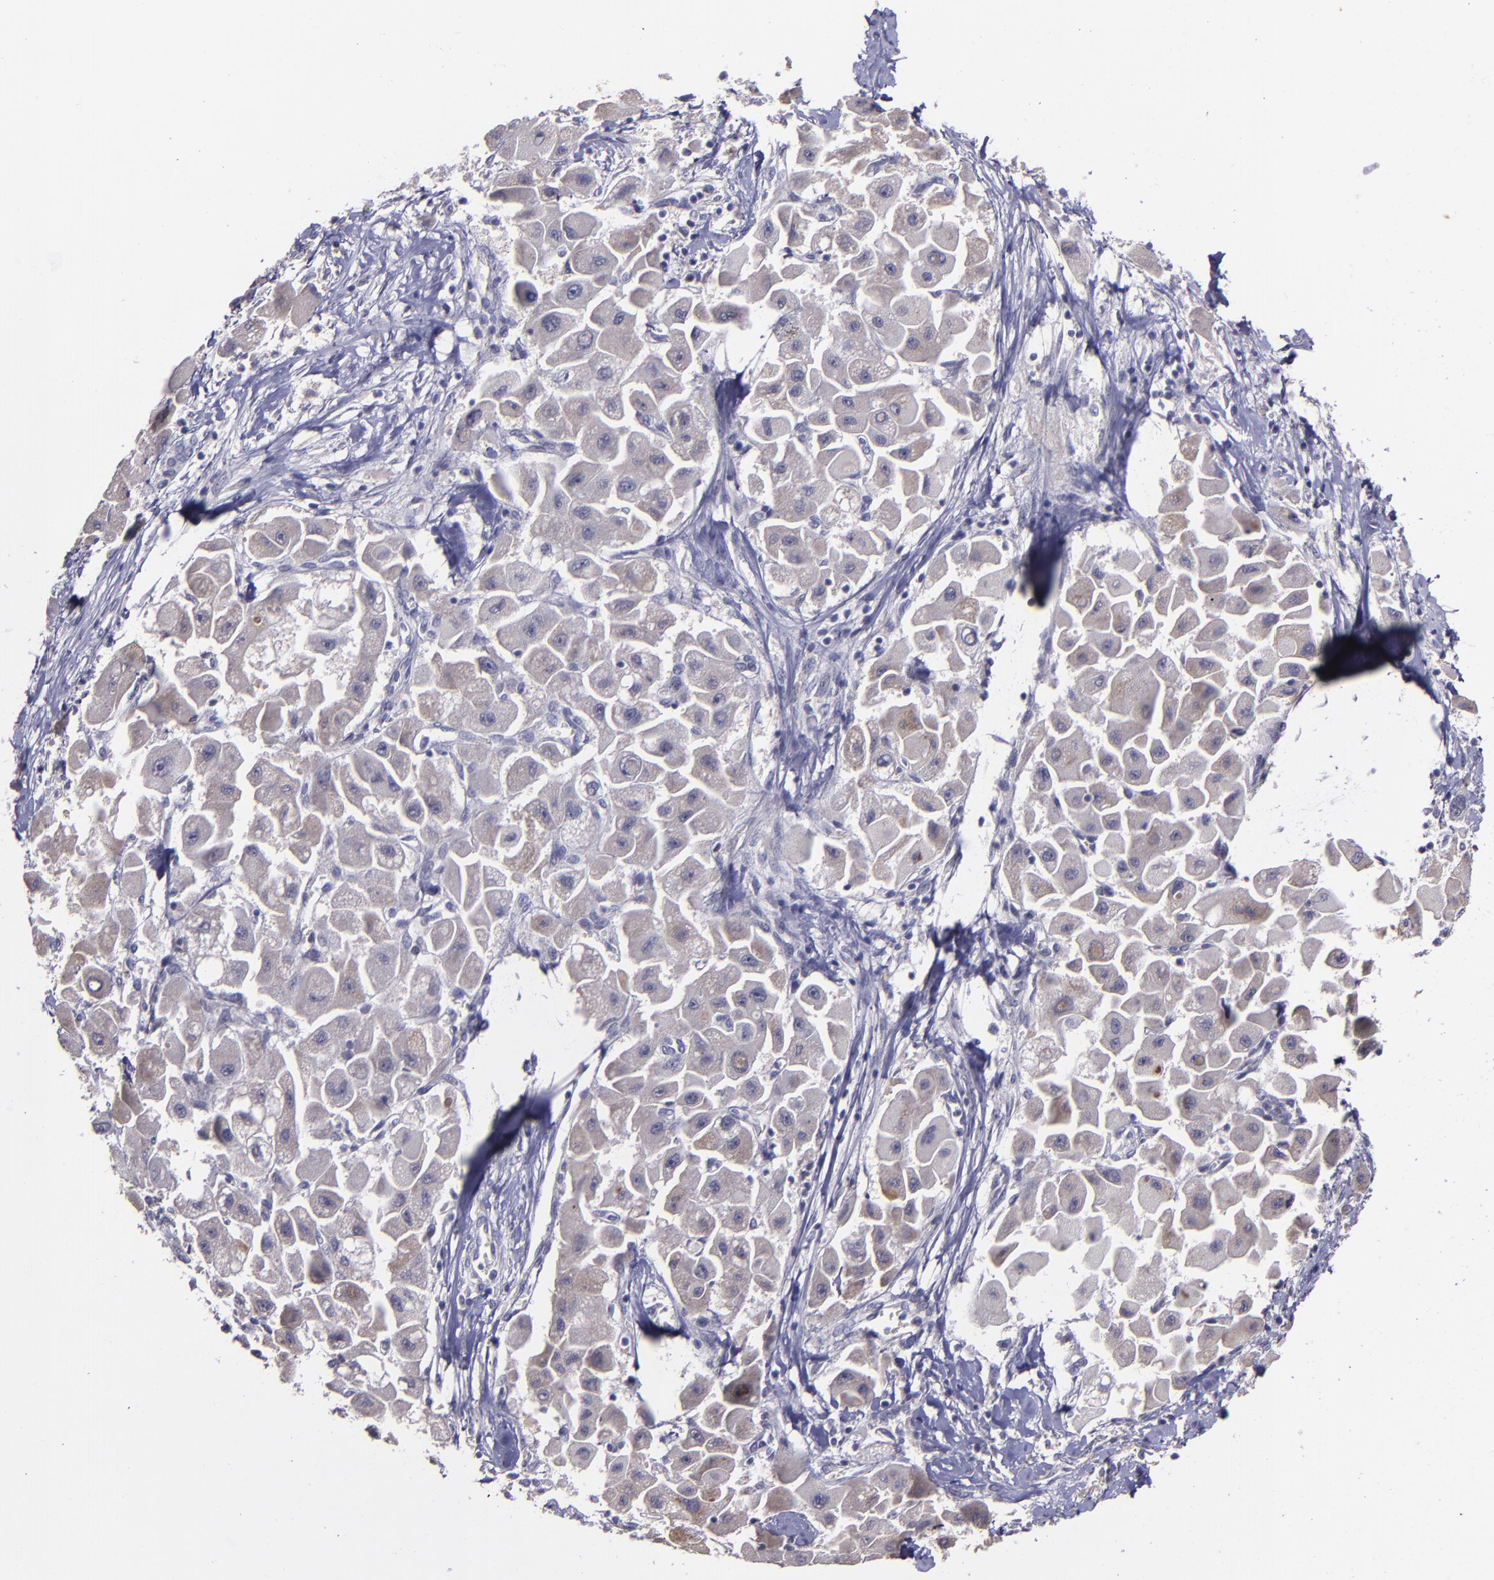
{"staining": {"intensity": "weak", "quantity": "25%-75%", "location": "cytoplasmic/membranous"}, "tissue": "liver cancer", "cell_type": "Tumor cells", "image_type": "cancer", "snomed": [{"axis": "morphology", "description": "Carcinoma, Hepatocellular, NOS"}, {"axis": "topography", "description": "Liver"}], "caption": "There is low levels of weak cytoplasmic/membranous expression in tumor cells of liver cancer (hepatocellular carcinoma), as demonstrated by immunohistochemical staining (brown color).", "gene": "MASP1", "patient": {"sex": "male", "age": 24}}